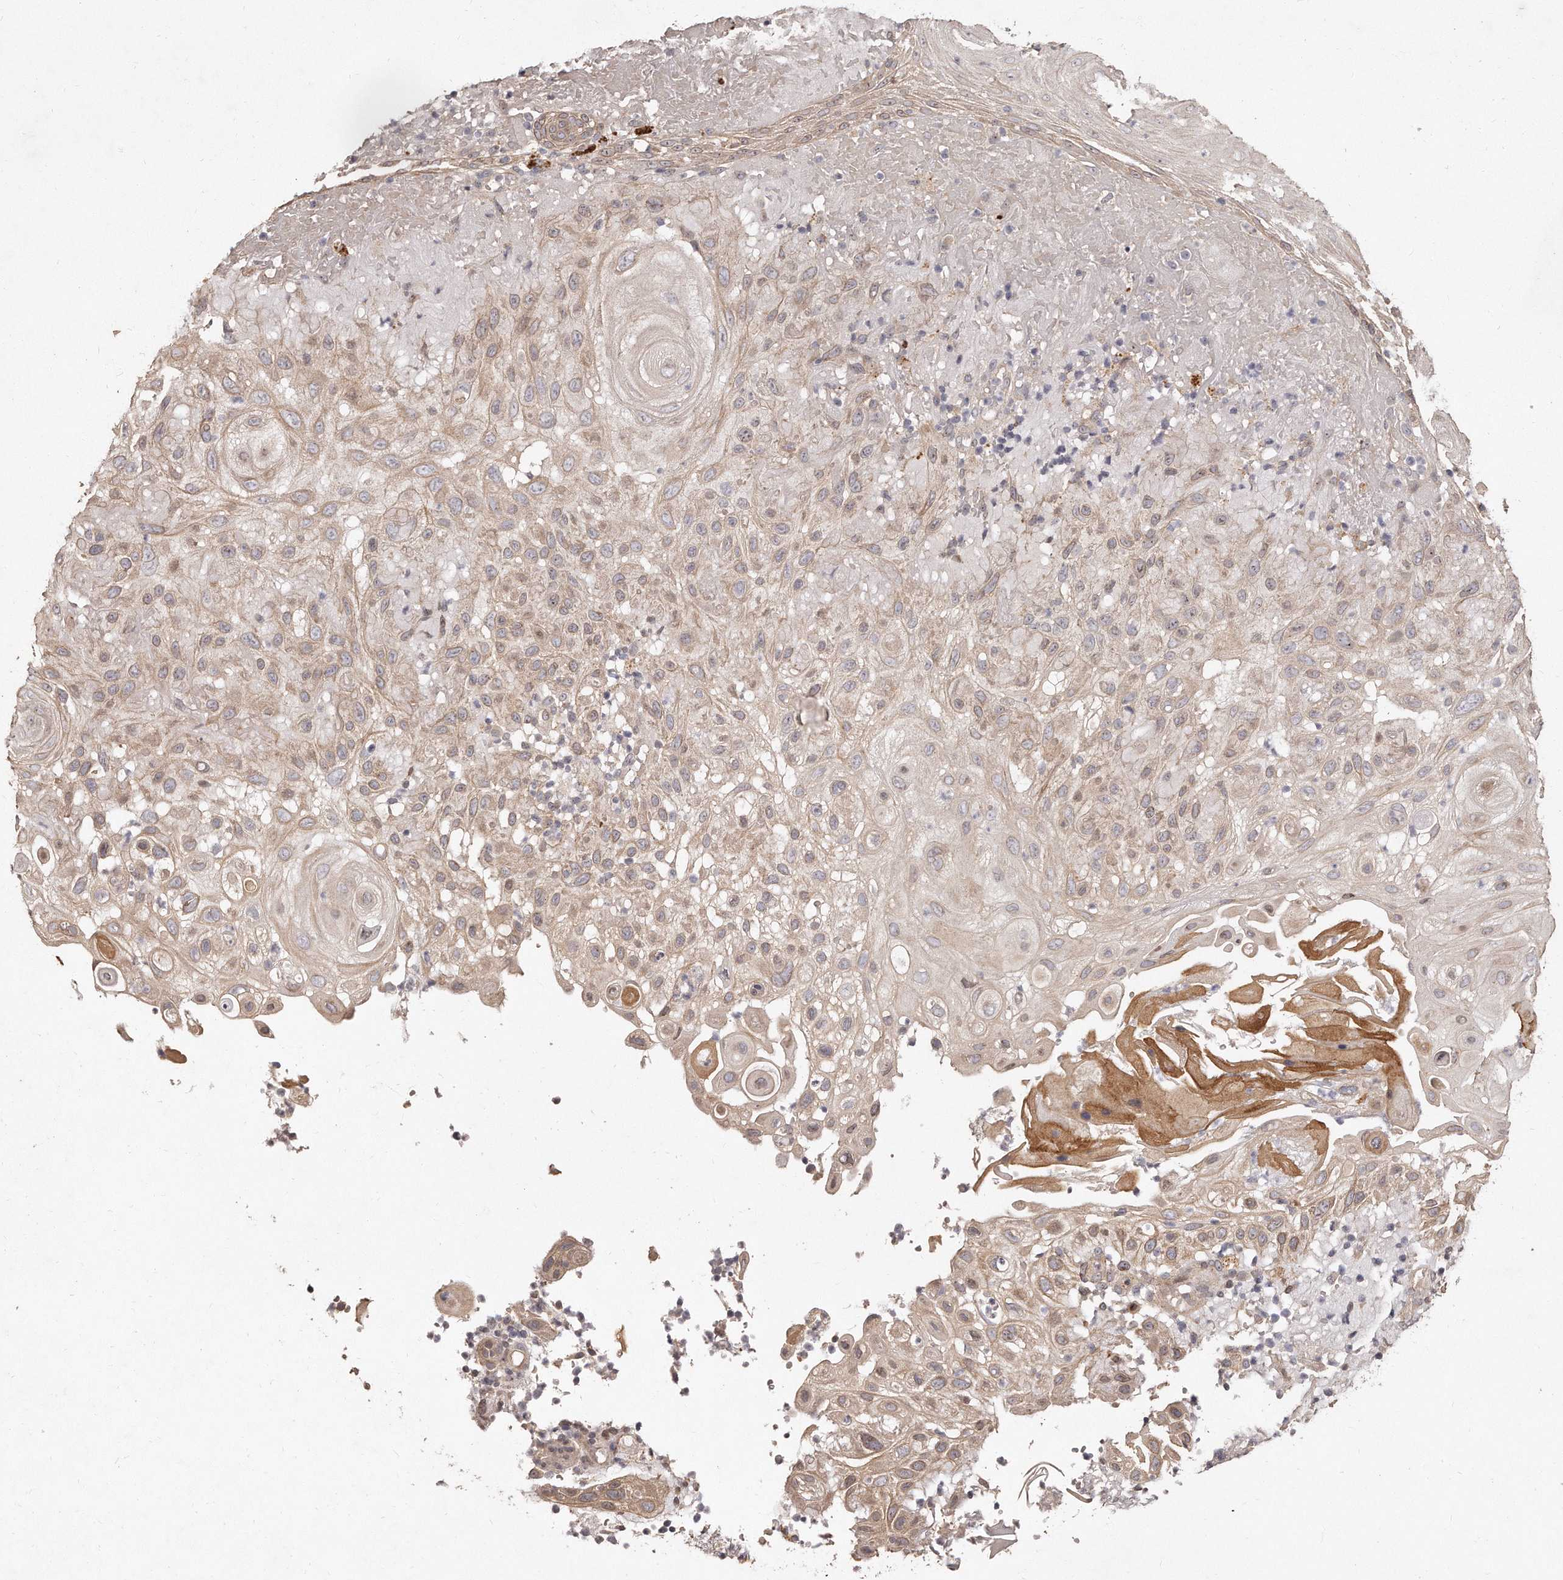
{"staining": {"intensity": "weak", "quantity": ">75%", "location": "cytoplasmic/membranous"}, "tissue": "skin cancer", "cell_type": "Tumor cells", "image_type": "cancer", "snomed": [{"axis": "morphology", "description": "Normal tissue, NOS"}, {"axis": "morphology", "description": "Squamous cell carcinoma, NOS"}, {"axis": "topography", "description": "Skin"}], "caption": "DAB immunohistochemical staining of squamous cell carcinoma (skin) exhibits weak cytoplasmic/membranous protein positivity in approximately >75% of tumor cells. The staining was performed using DAB (3,3'-diaminobenzidine) to visualize the protein expression in brown, while the nuclei were stained in blue with hematoxylin (Magnification: 20x).", "gene": "HASPIN", "patient": {"sex": "female", "age": 96}}